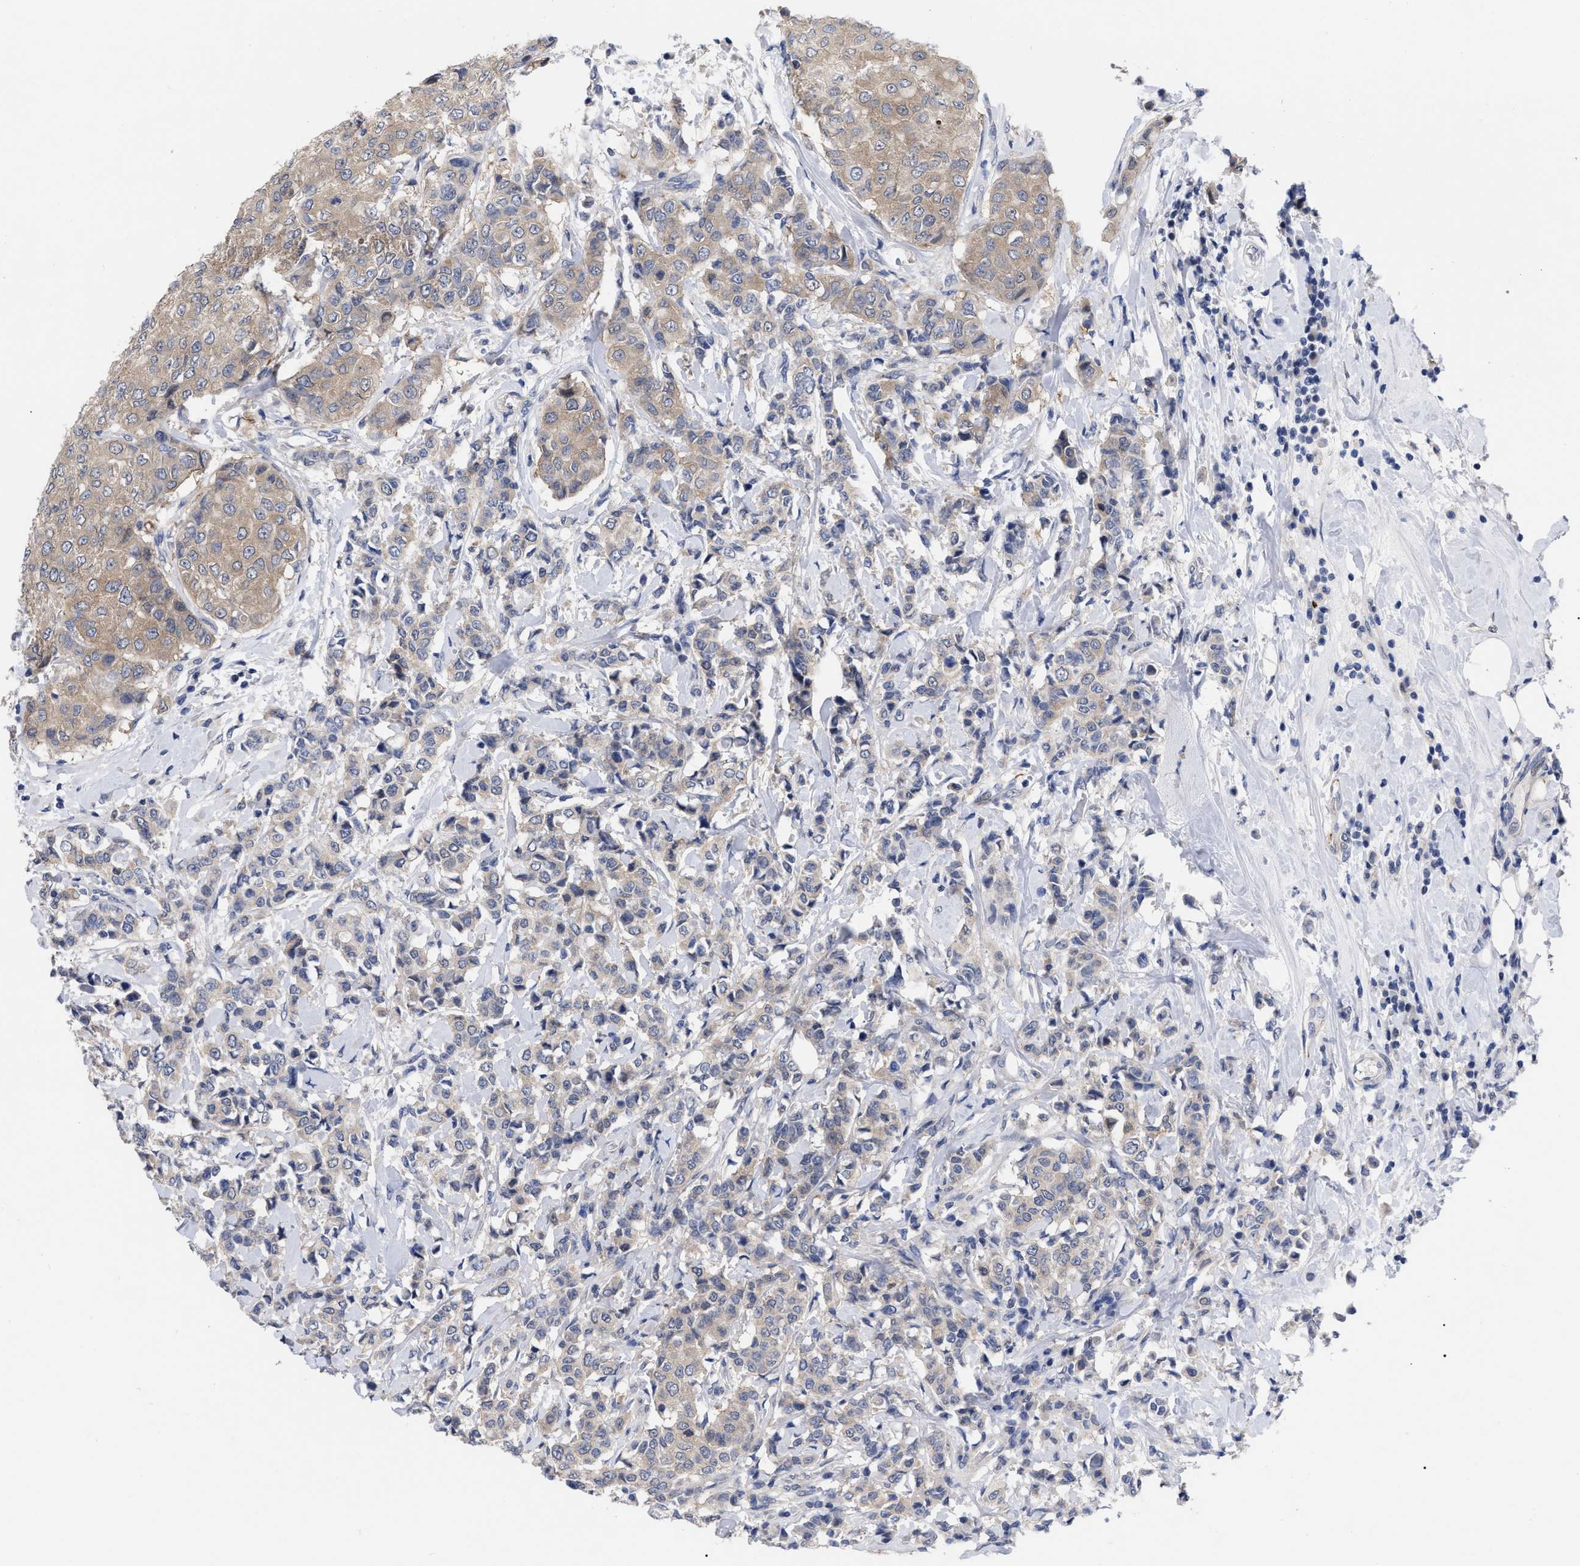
{"staining": {"intensity": "weak", "quantity": ">75%", "location": "cytoplasmic/membranous"}, "tissue": "breast cancer", "cell_type": "Tumor cells", "image_type": "cancer", "snomed": [{"axis": "morphology", "description": "Duct carcinoma"}, {"axis": "topography", "description": "Breast"}], "caption": "Breast cancer was stained to show a protein in brown. There is low levels of weak cytoplasmic/membranous staining in about >75% of tumor cells. (DAB (3,3'-diaminobenzidine) IHC, brown staining for protein, blue staining for nuclei).", "gene": "CCN5", "patient": {"sex": "female", "age": 27}}